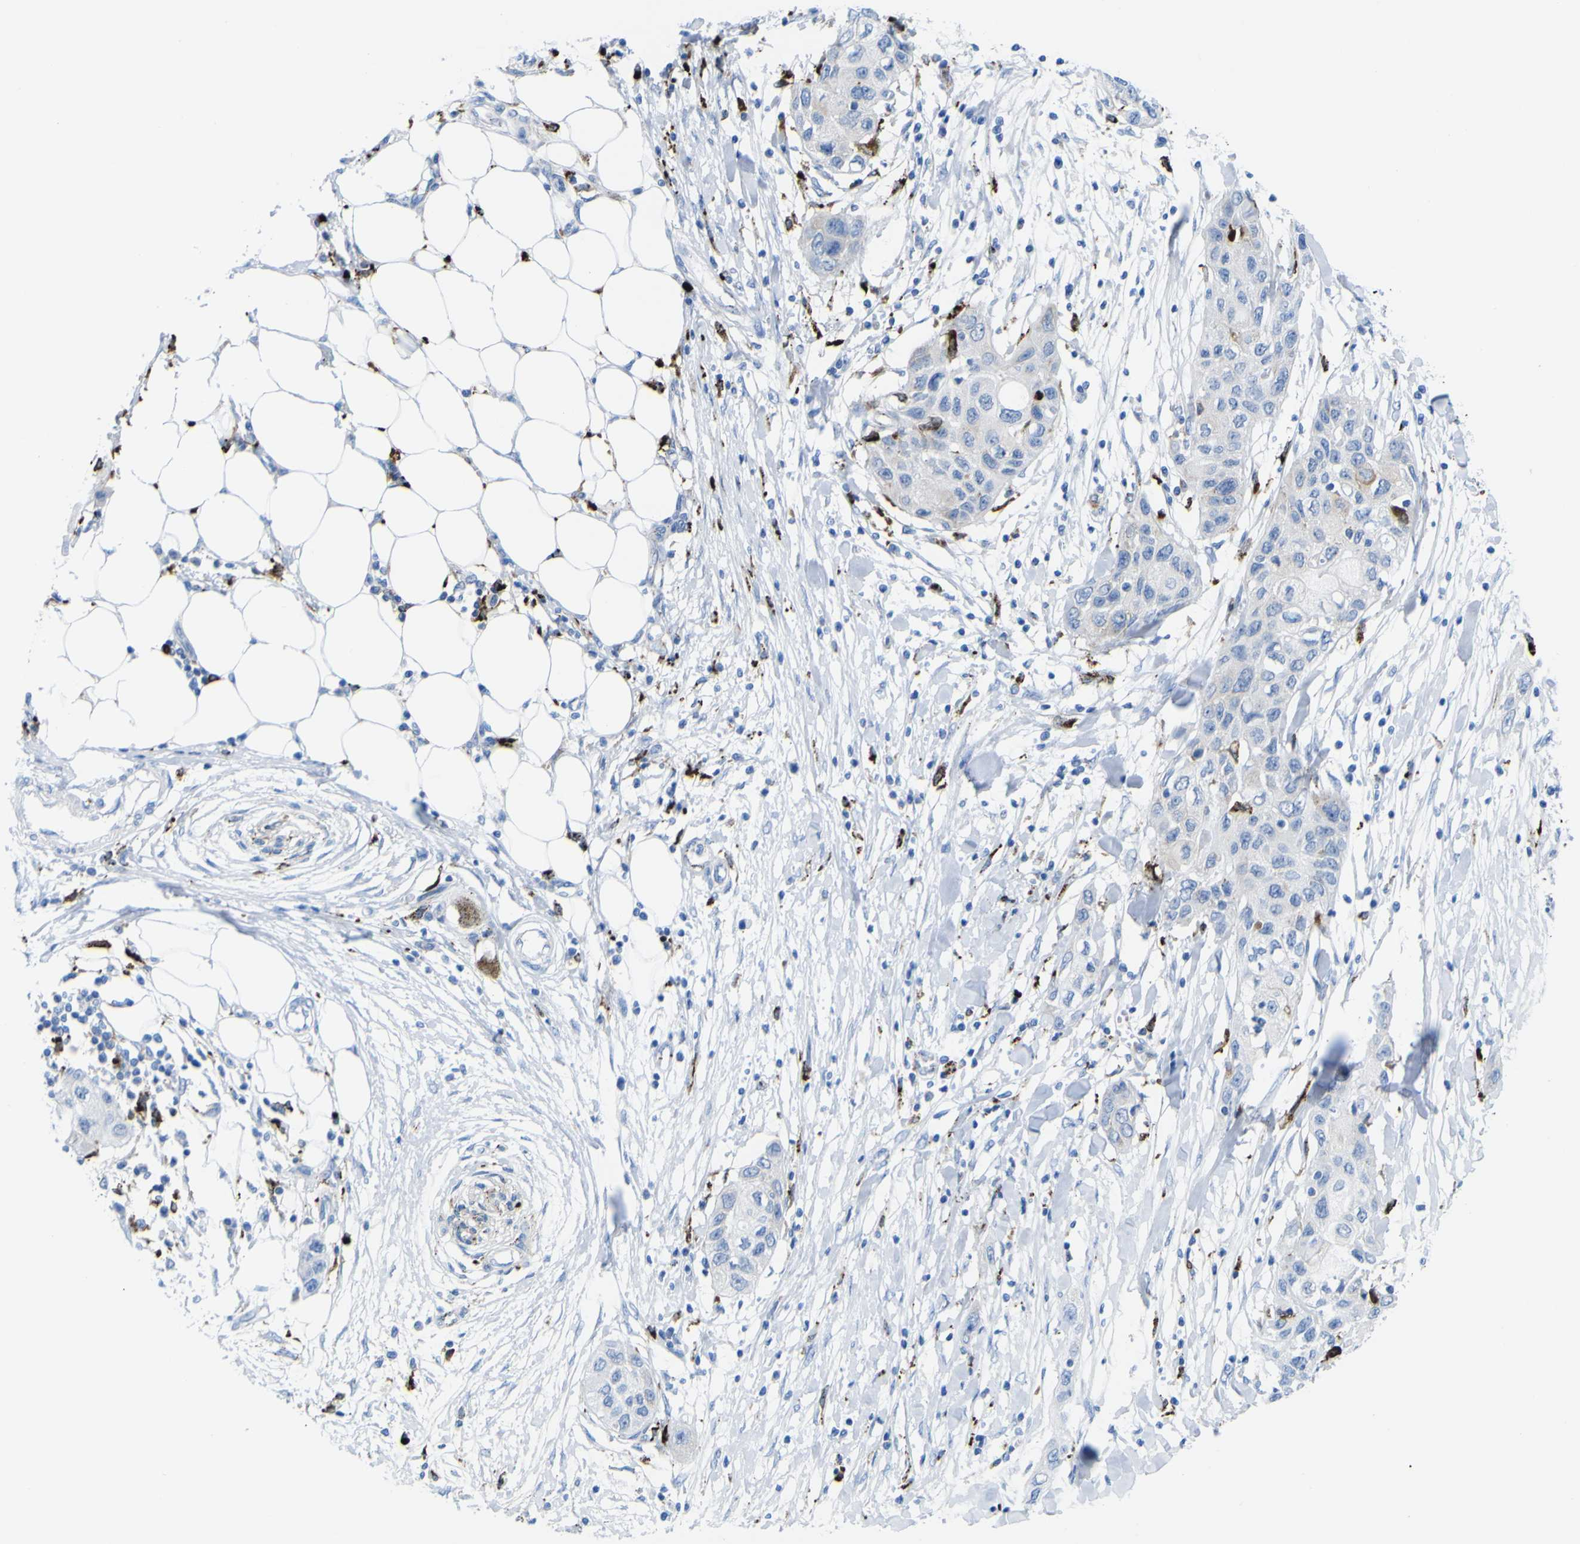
{"staining": {"intensity": "negative", "quantity": "none", "location": "none"}, "tissue": "pancreatic cancer", "cell_type": "Tumor cells", "image_type": "cancer", "snomed": [{"axis": "morphology", "description": "Adenocarcinoma, NOS"}, {"axis": "topography", "description": "Pancreas"}], "caption": "Immunohistochemical staining of human pancreatic cancer (adenocarcinoma) reveals no significant staining in tumor cells.", "gene": "PLD3", "patient": {"sex": "female", "age": 70}}